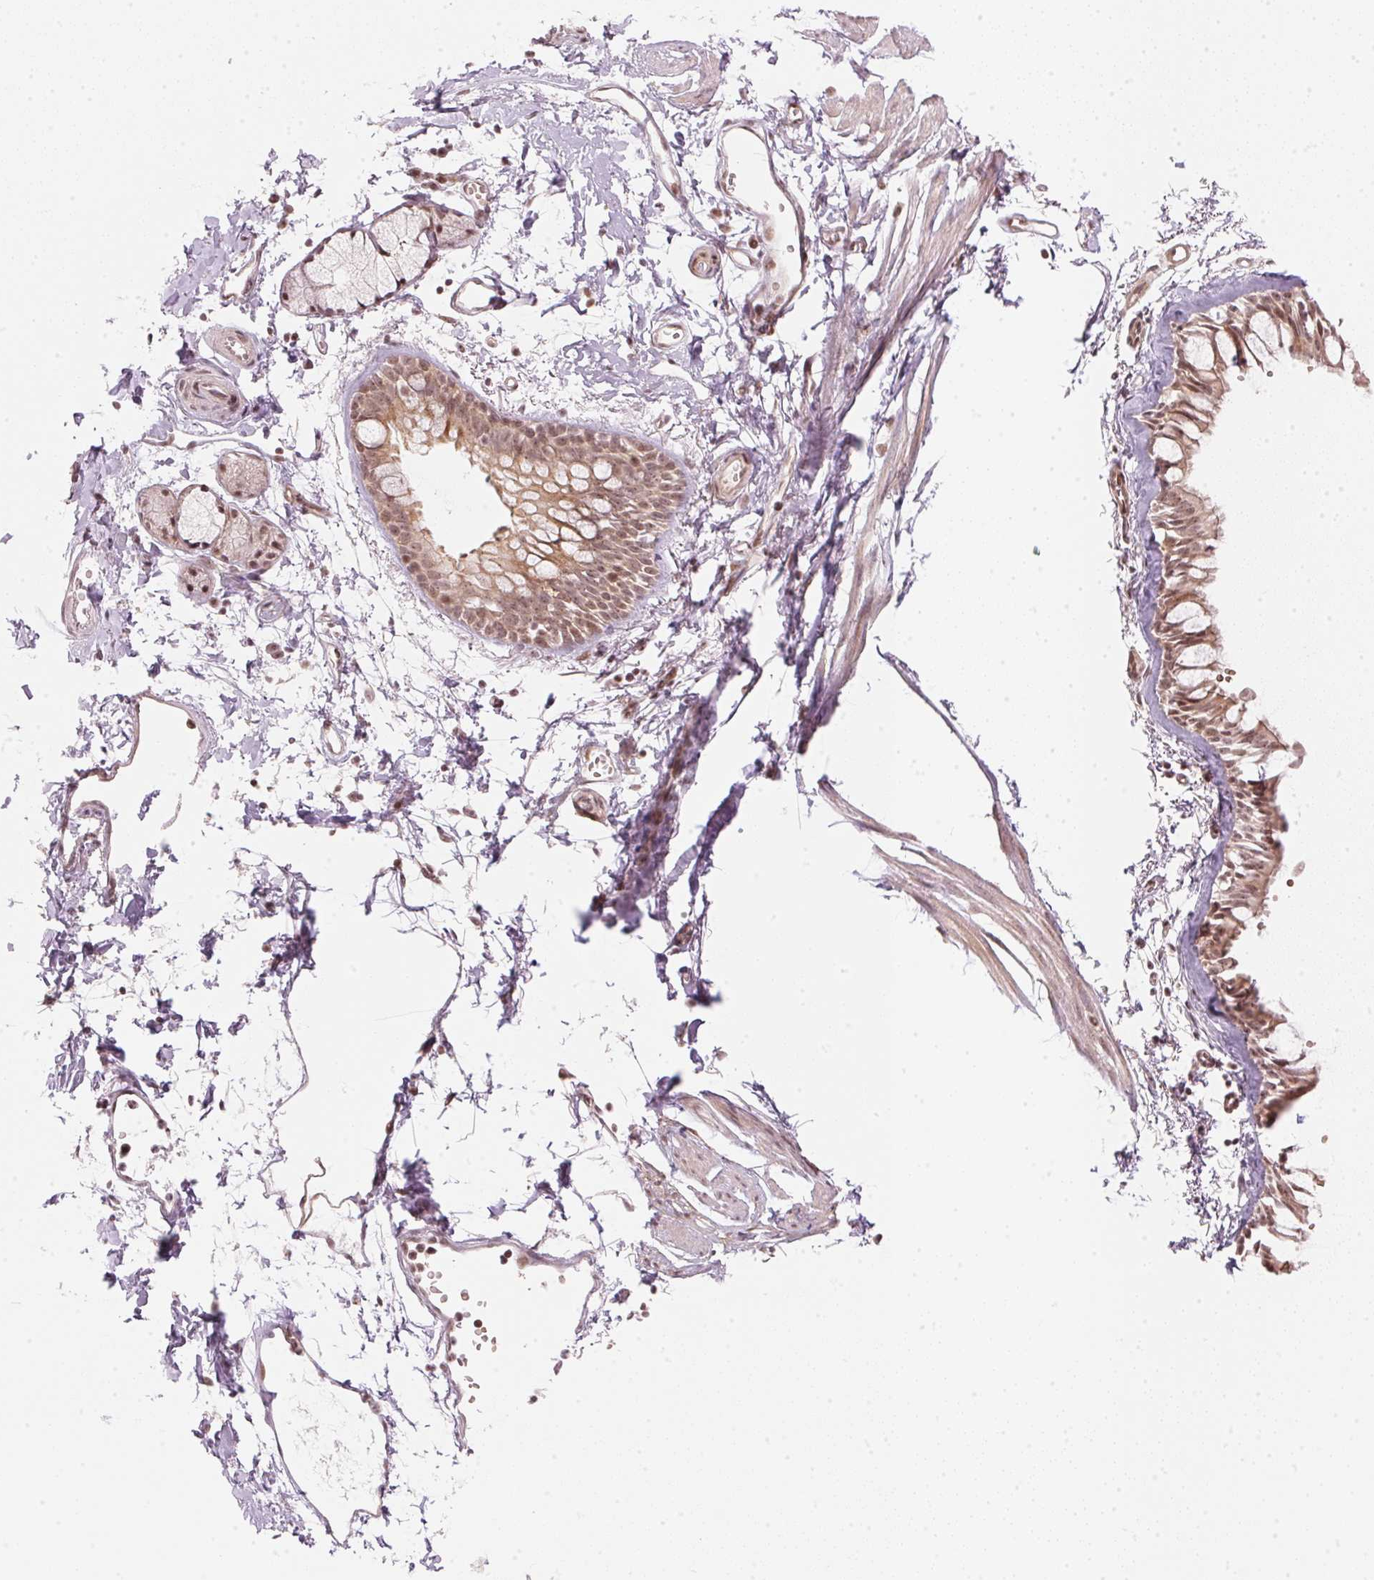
{"staining": {"intensity": "moderate", "quantity": ">75%", "location": "cytoplasmic/membranous,nuclear"}, "tissue": "bronchus", "cell_type": "Respiratory epithelial cells", "image_type": "normal", "snomed": [{"axis": "morphology", "description": "Normal tissue, NOS"}, {"axis": "topography", "description": "Cartilage tissue"}, {"axis": "topography", "description": "Bronchus"}], "caption": "Bronchus was stained to show a protein in brown. There is medium levels of moderate cytoplasmic/membranous,nuclear expression in about >75% of respiratory epithelial cells.", "gene": "KAT6A", "patient": {"sex": "female", "age": 59}}